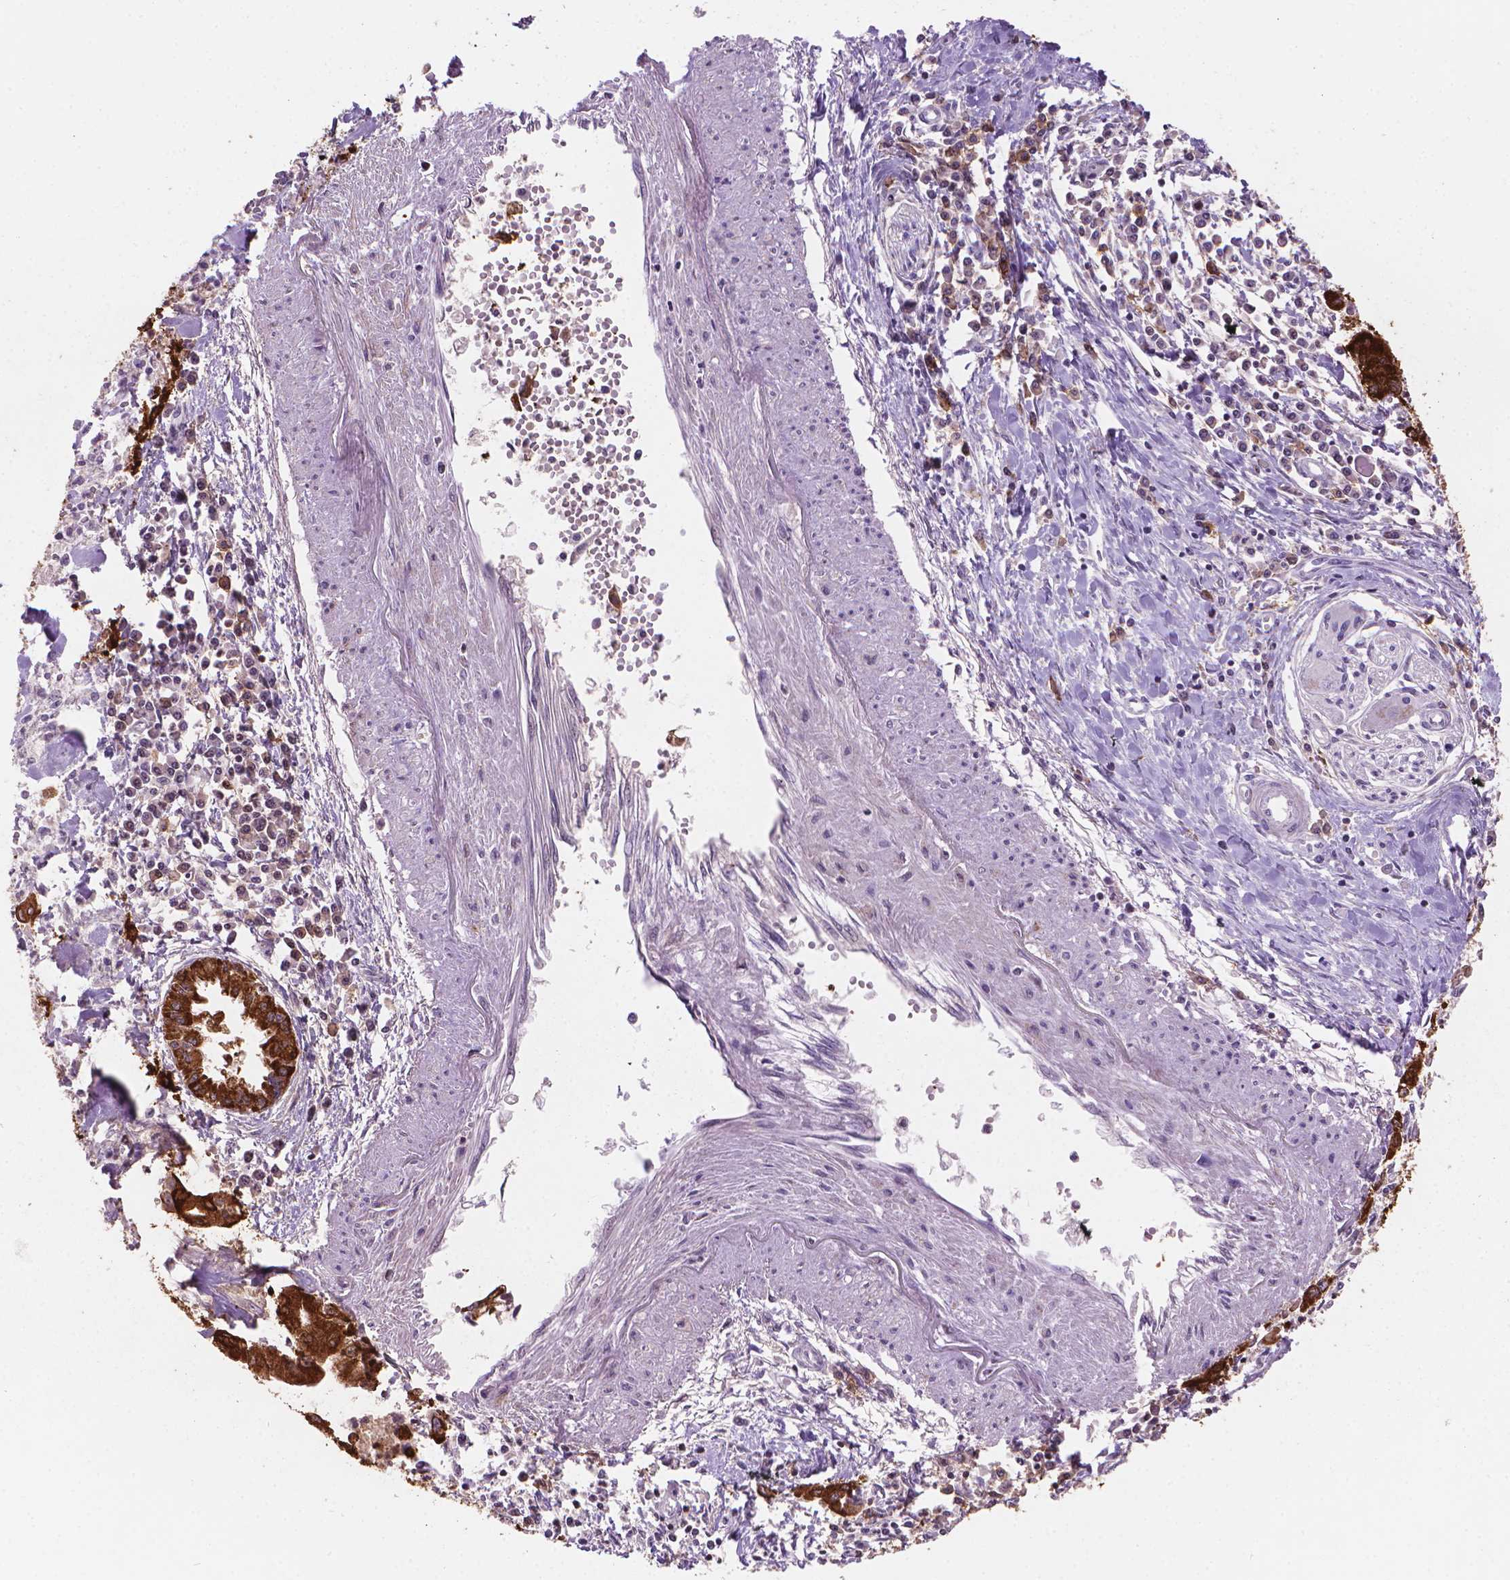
{"staining": {"intensity": "strong", "quantity": ">75%", "location": "cytoplasmic/membranous"}, "tissue": "pancreatic cancer", "cell_type": "Tumor cells", "image_type": "cancer", "snomed": [{"axis": "morphology", "description": "Adenocarcinoma, NOS"}, {"axis": "topography", "description": "Pancreas"}], "caption": "A brown stain shows strong cytoplasmic/membranous positivity of a protein in pancreatic cancer (adenocarcinoma) tumor cells. Immunohistochemistry (ihc) stains the protein in brown and the nuclei are stained blue.", "gene": "MUC1", "patient": {"sex": "male", "age": 72}}